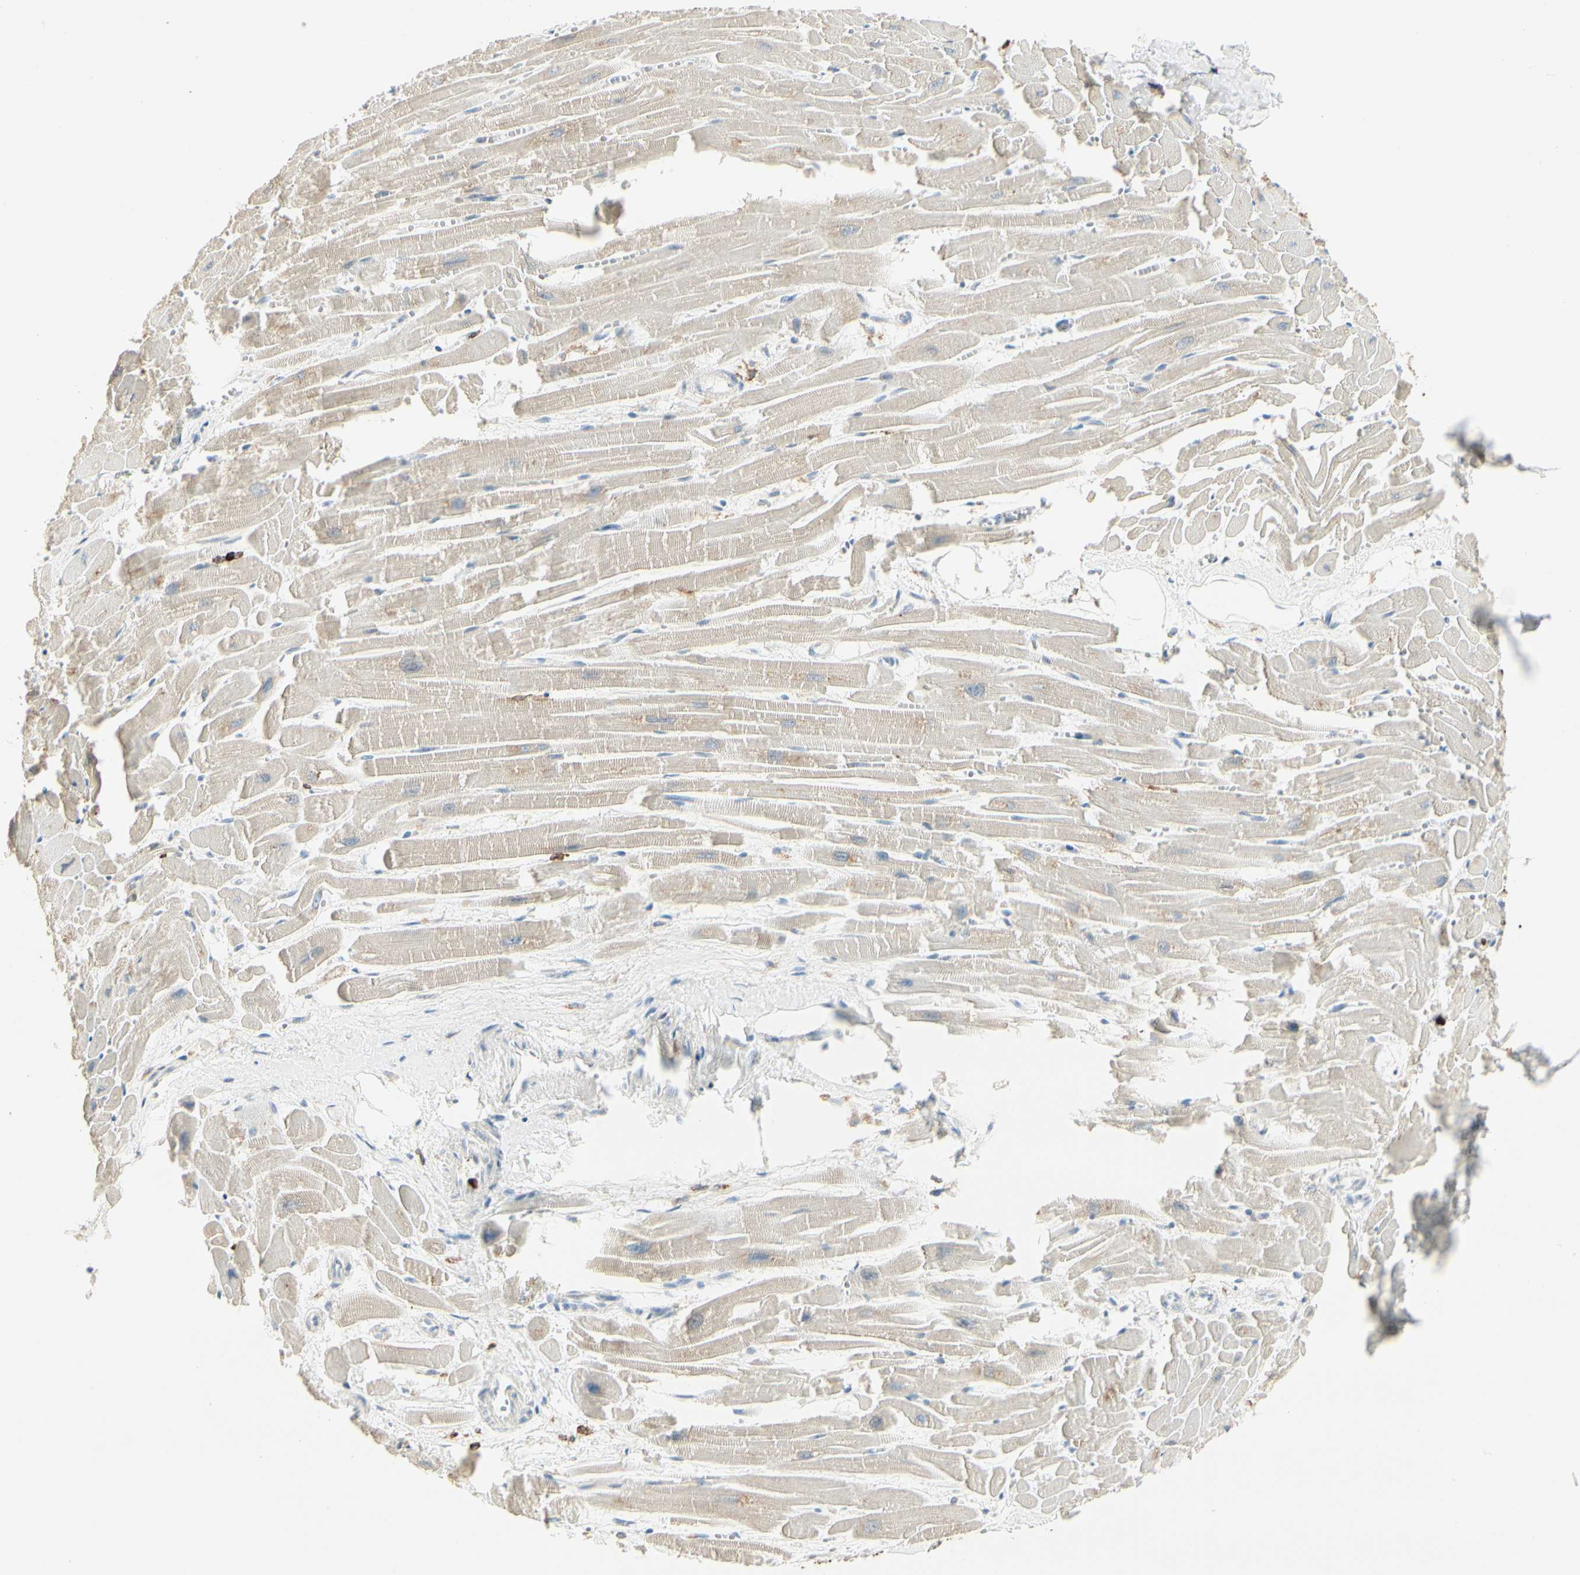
{"staining": {"intensity": "weak", "quantity": "<25%", "location": "cytoplasmic/membranous"}, "tissue": "heart muscle", "cell_type": "Cardiomyocytes", "image_type": "normal", "snomed": [{"axis": "morphology", "description": "Normal tissue, NOS"}, {"axis": "topography", "description": "Heart"}], "caption": "The micrograph exhibits no significant staining in cardiomyocytes of heart muscle.", "gene": "ITGB2", "patient": {"sex": "female", "age": 19}}